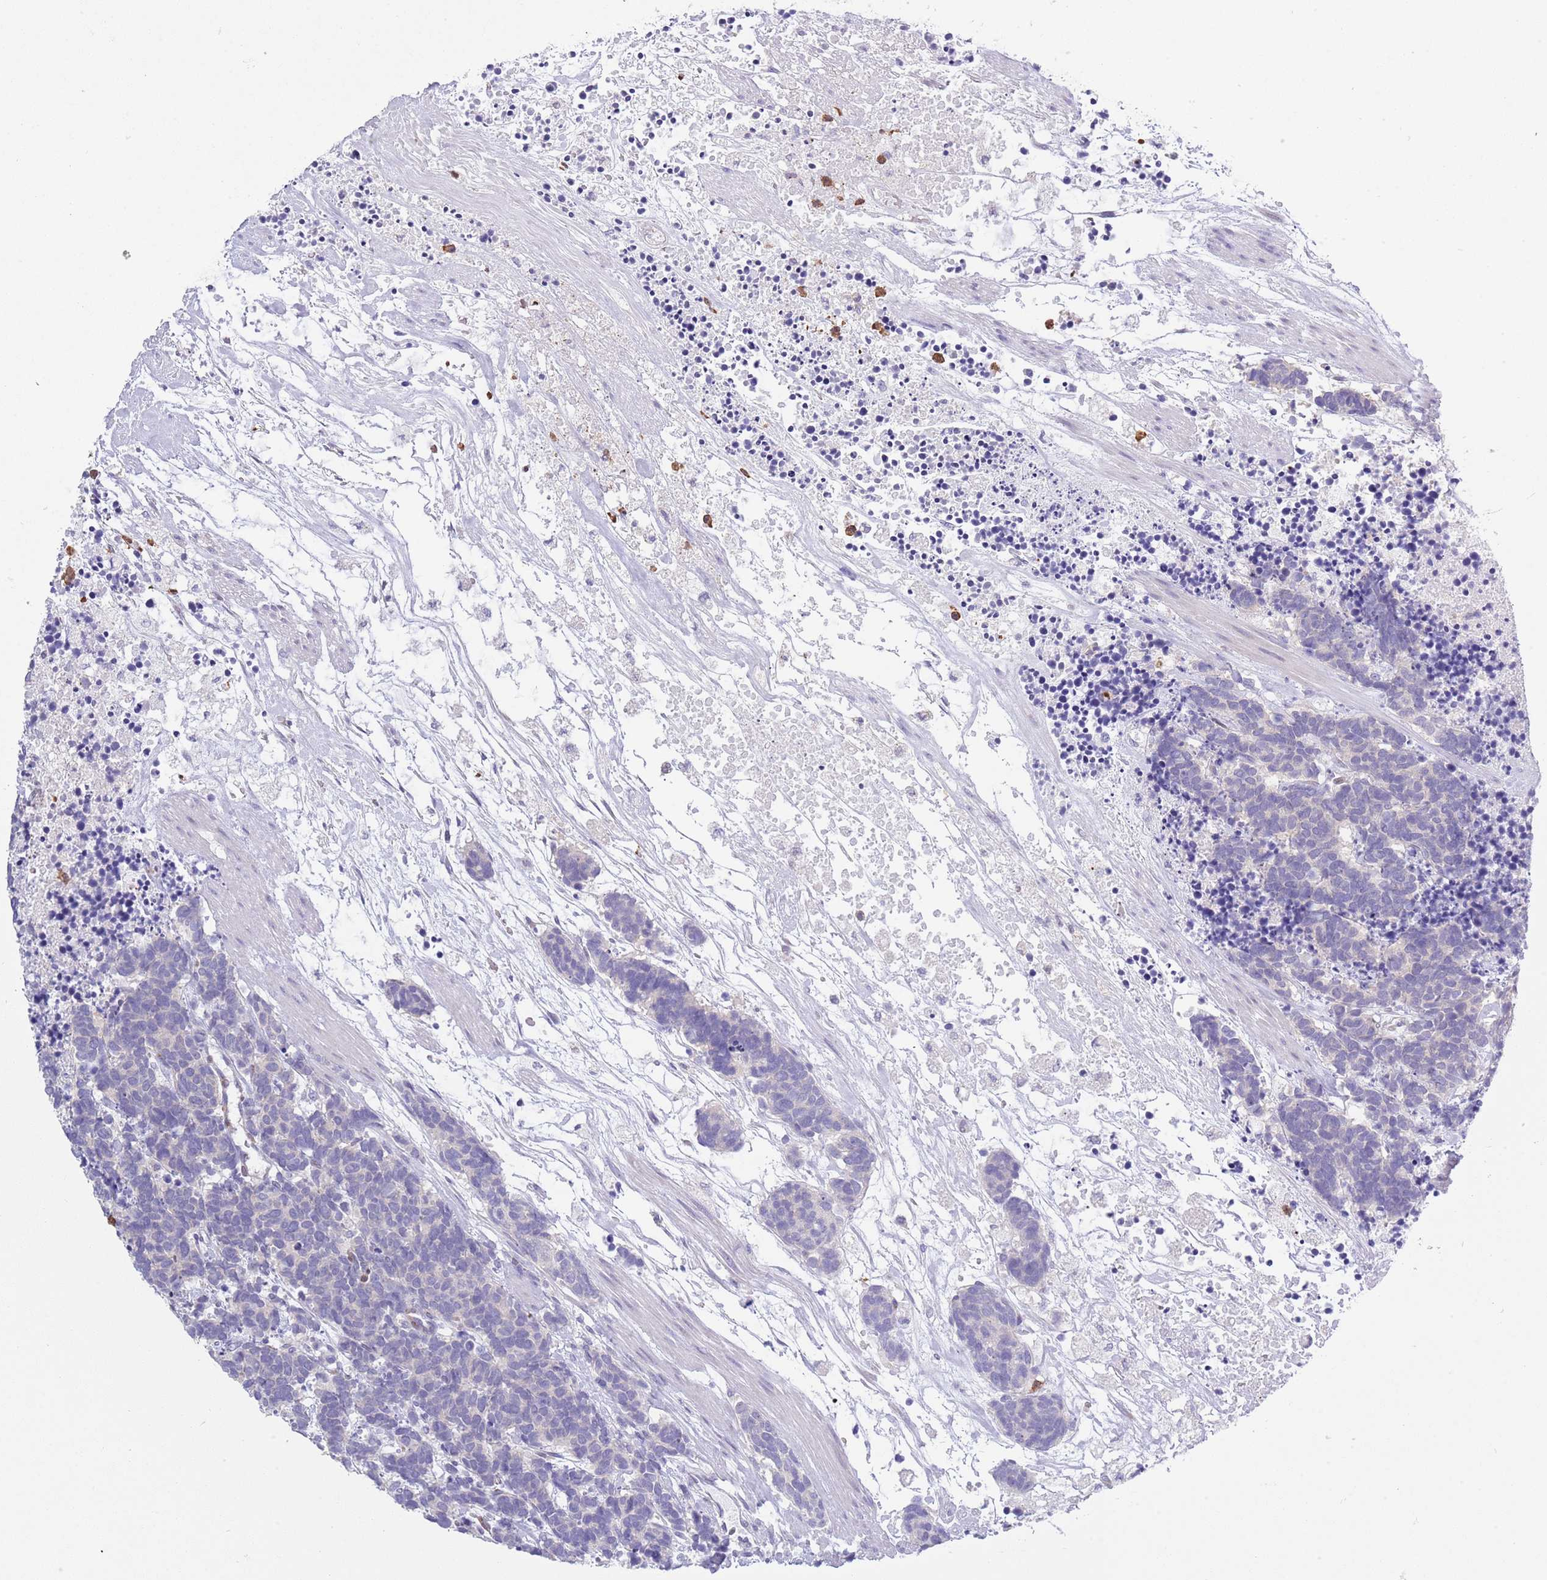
{"staining": {"intensity": "negative", "quantity": "none", "location": "none"}, "tissue": "carcinoid", "cell_type": "Tumor cells", "image_type": "cancer", "snomed": [{"axis": "morphology", "description": "Carcinoma, NOS"}, {"axis": "morphology", "description": "Carcinoid, malignant, NOS"}, {"axis": "topography", "description": "Prostate"}], "caption": "An IHC micrograph of carcinoid is shown. There is no staining in tumor cells of carcinoid.", "gene": "ZFP2", "patient": {"sex": "male", "age": 57}}